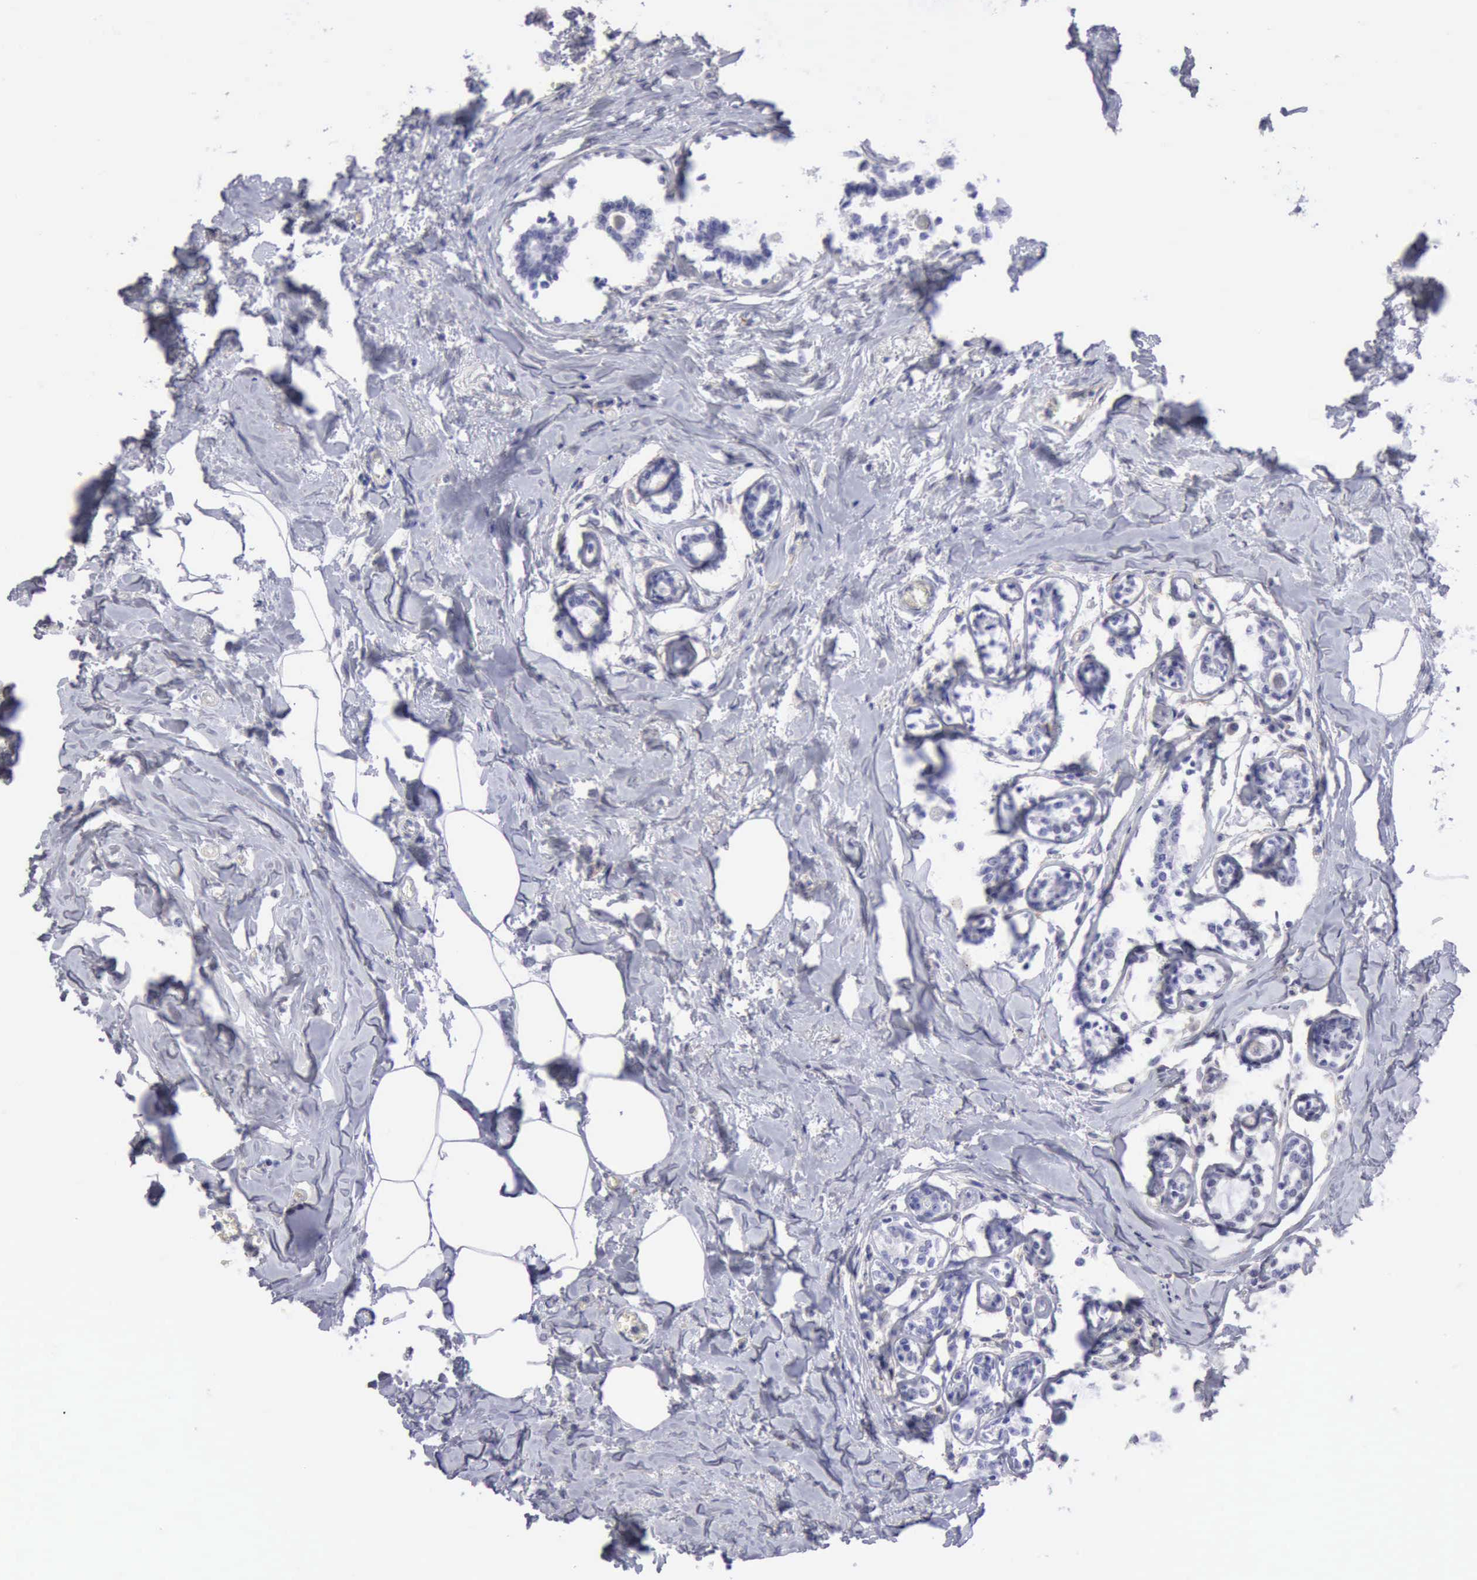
{"staining": {"intensity": "negative", "quantity": "none", "location": "none"}, "tissue": "breast cancer", "cell_type": "Tumor cells", "image_type": "cancer", "snomed": [{"axis": "morphology", "description": "Lobular carcinoma"}, {"axis": "topography", "description": "Breast"}], "caption": "DAB (3,3'-diaminobenzidine) immunohistochemical staining of breast lobular carcinoma demonstrates no significant expression in tumor cells.", "gene": "TFRC", "patient": {"sex": "female", "age": 51}}